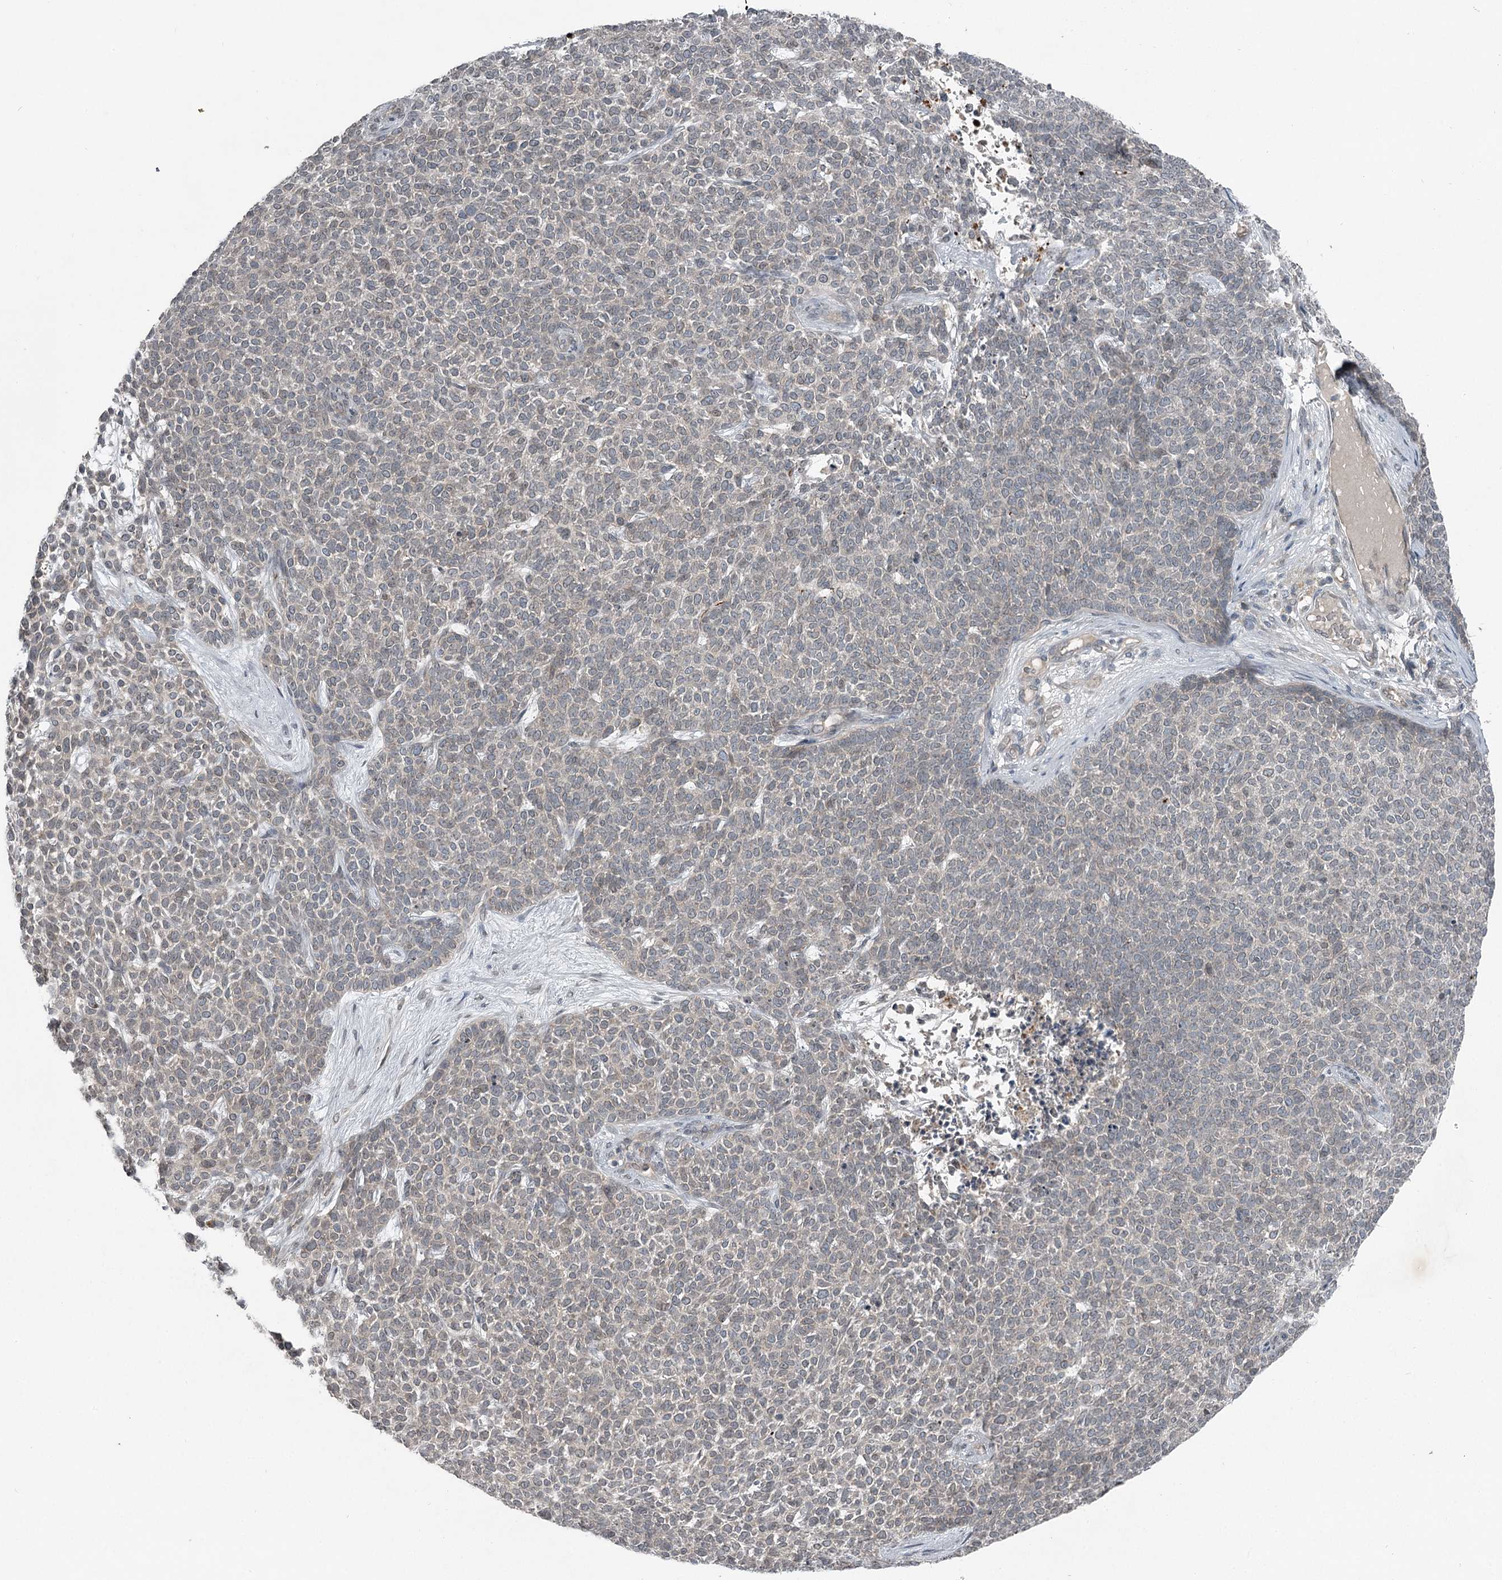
{"staining": {"intensity": "negative", "quantity": "none", "location": "none"}, "tissue": "skin cancer", "cell_type": "Tumor cells", "image_type": "cancer", "snomed": [{"axis": "morphology", "description": "Basal cell carcinoma"}, {"axis": "topography", "description": "Skin"}], "caption": "Basal cell carcinoma (skin) stained for a protein using IHC displays no expression tumor cells.", "gene": "SLC39A8", "patient": {"sex": "female", "age": 84}}